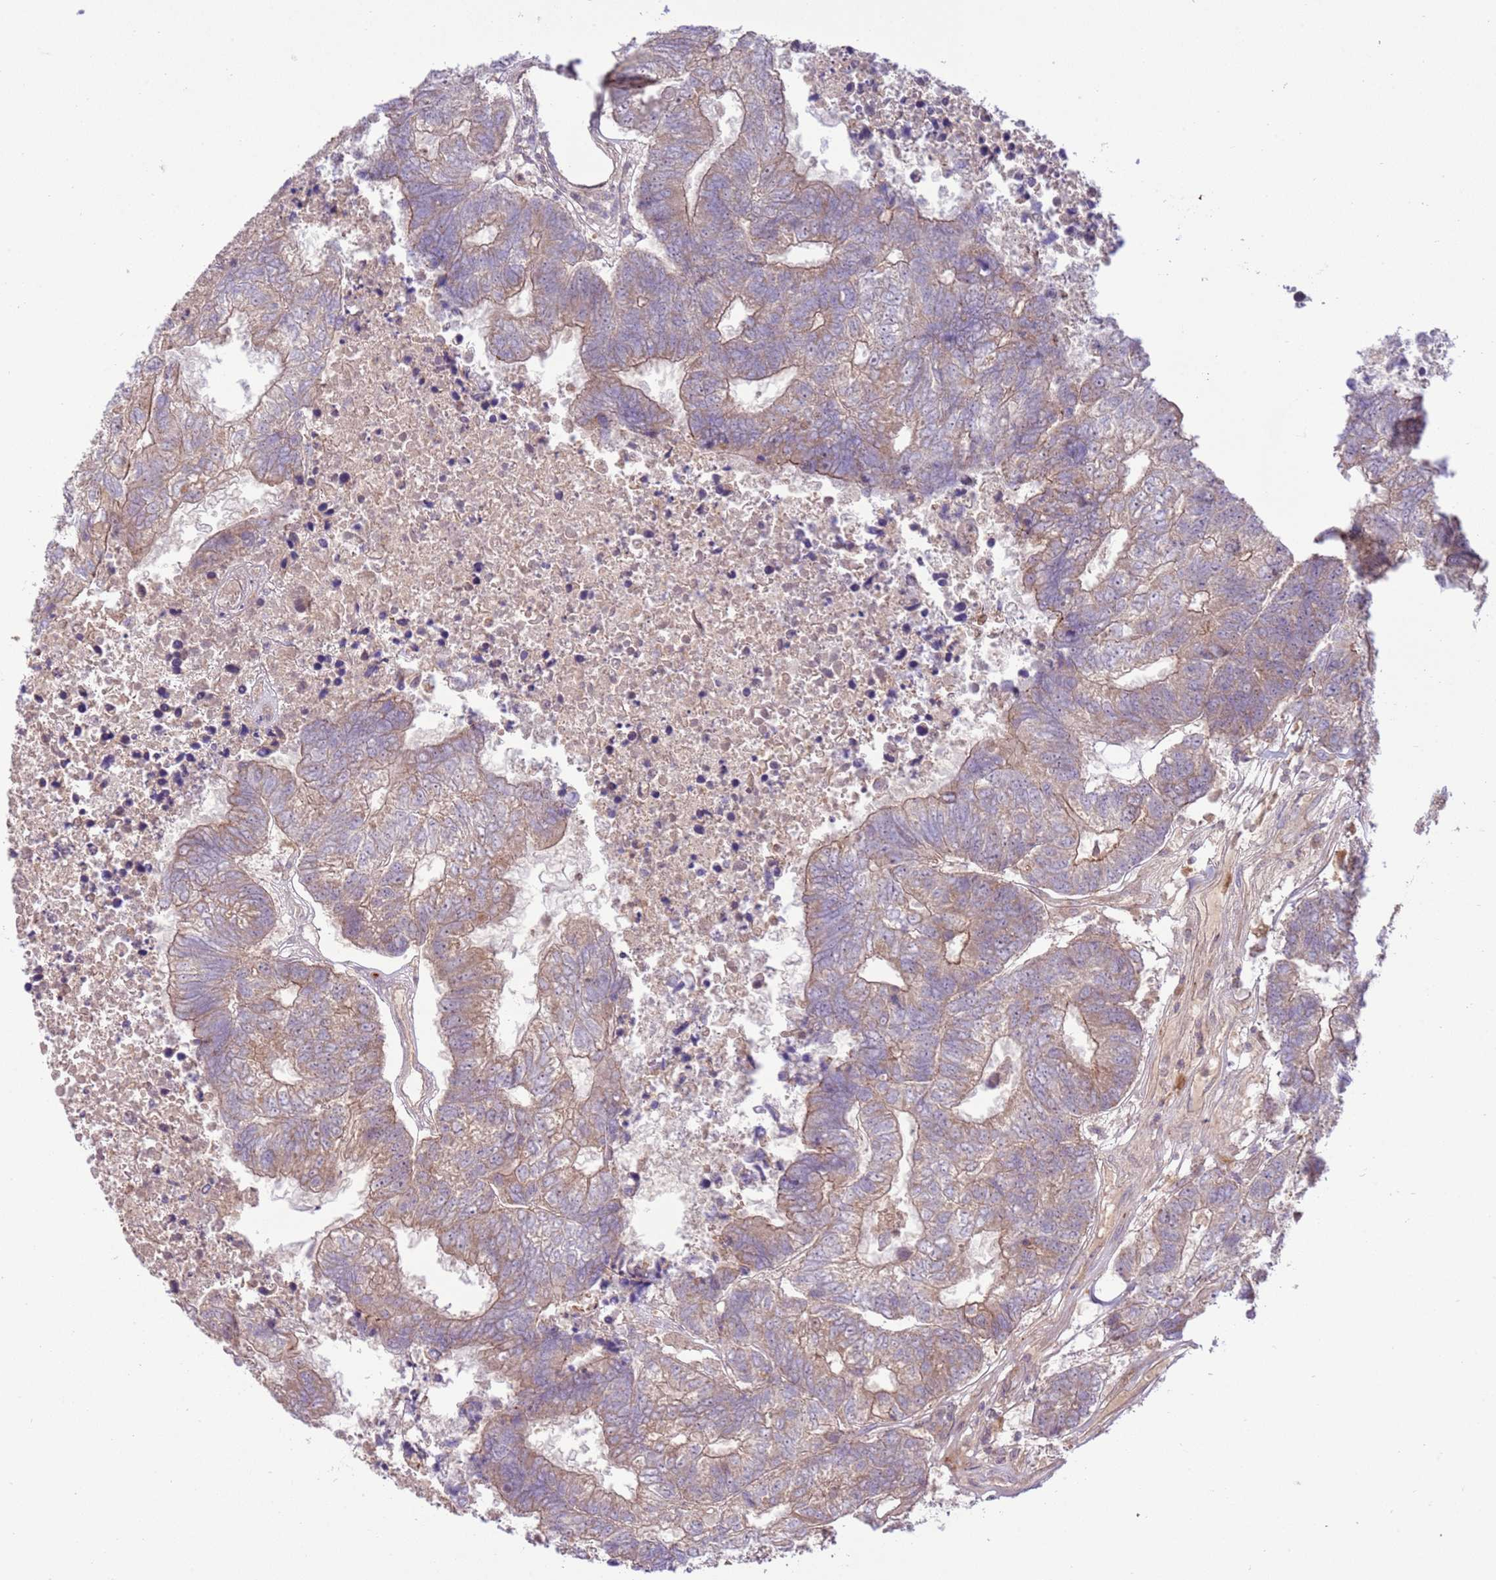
{"staining": {"intensity": "moderate", "quantity": ">75%", "location": "cytoplasmic/membranous"}, "tissue": "colorectal cancer", "cell_type": "Tumor cells", "image_type": "cancer", "snomed": [{"axis": "morphology", "description": "Adenocarcinoma, NOS"}, {"axis": "topography", "description": "Colon"}], "caption": "High-magnification brightfield microscopy of adenocarcinoma (colorectal) stained with DAB (brown) and counterstained with hematoxylin (blue). tumor cells exhibit moderate cytoplasmic/membranous staining is seen in approximately>75% of cells.", "gene": "ZNF624", "patient": {"sex": "female", "age": 48}}